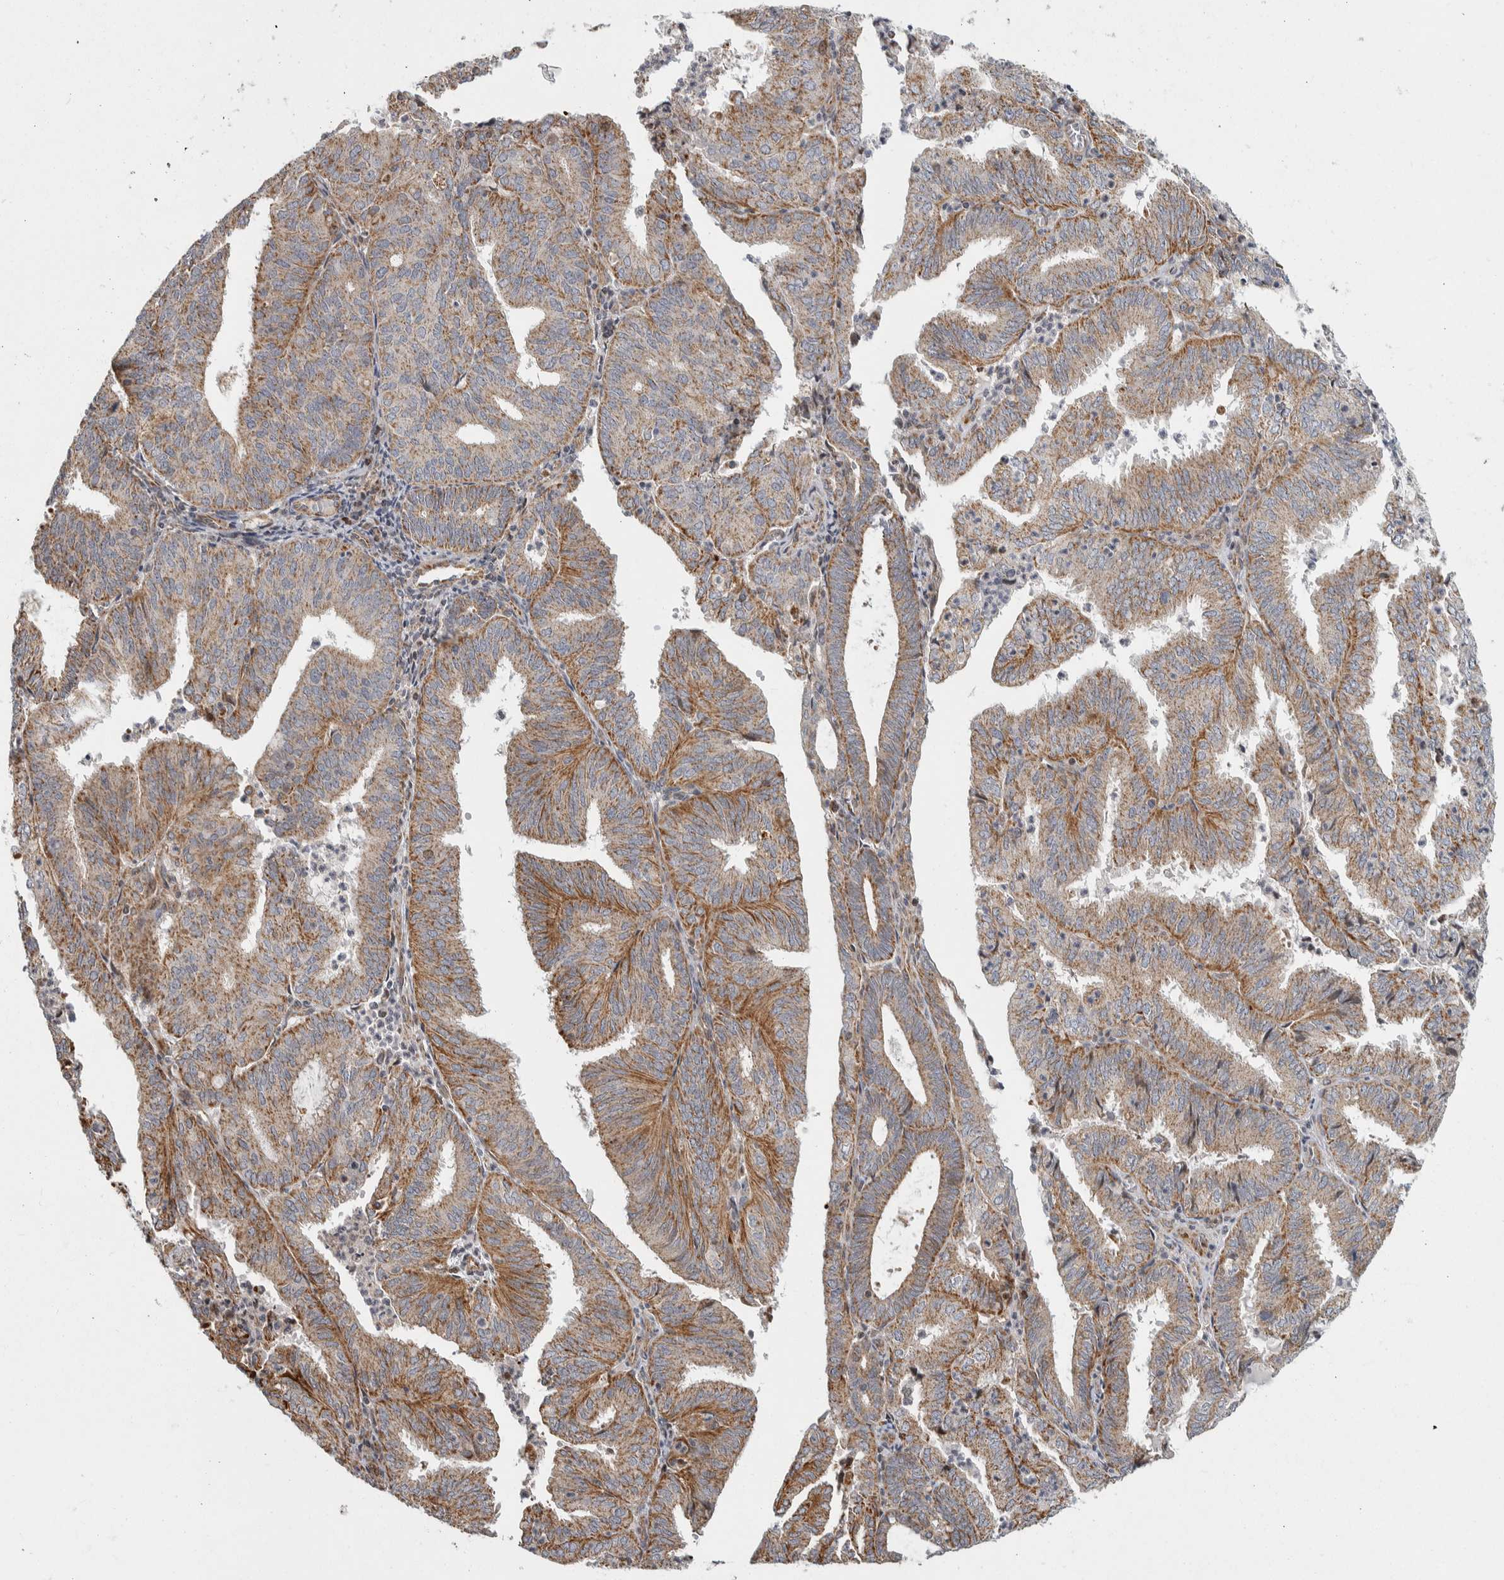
{"staining": {"intensity": "moderate", "quantity": ">75%", "location": "cytoplasmic/membranous"}, "tissue": "endometrial cancer", "cell_type": "Tumor cells", "image_type": "cancer", "snomed": [{"axis": "morphology", "description": "Adenocarcinoma, NOS"}, {"axis": "topography", "description": "Uterus"}], "caption": "Protein staining displays moderate cytoplasmic/membranous expression in approximately >75% of tumor cells in endometrial cancer (adenocarcinoma).", "gene": "AFP", "patient": {"sex": "female", "age": 60}}